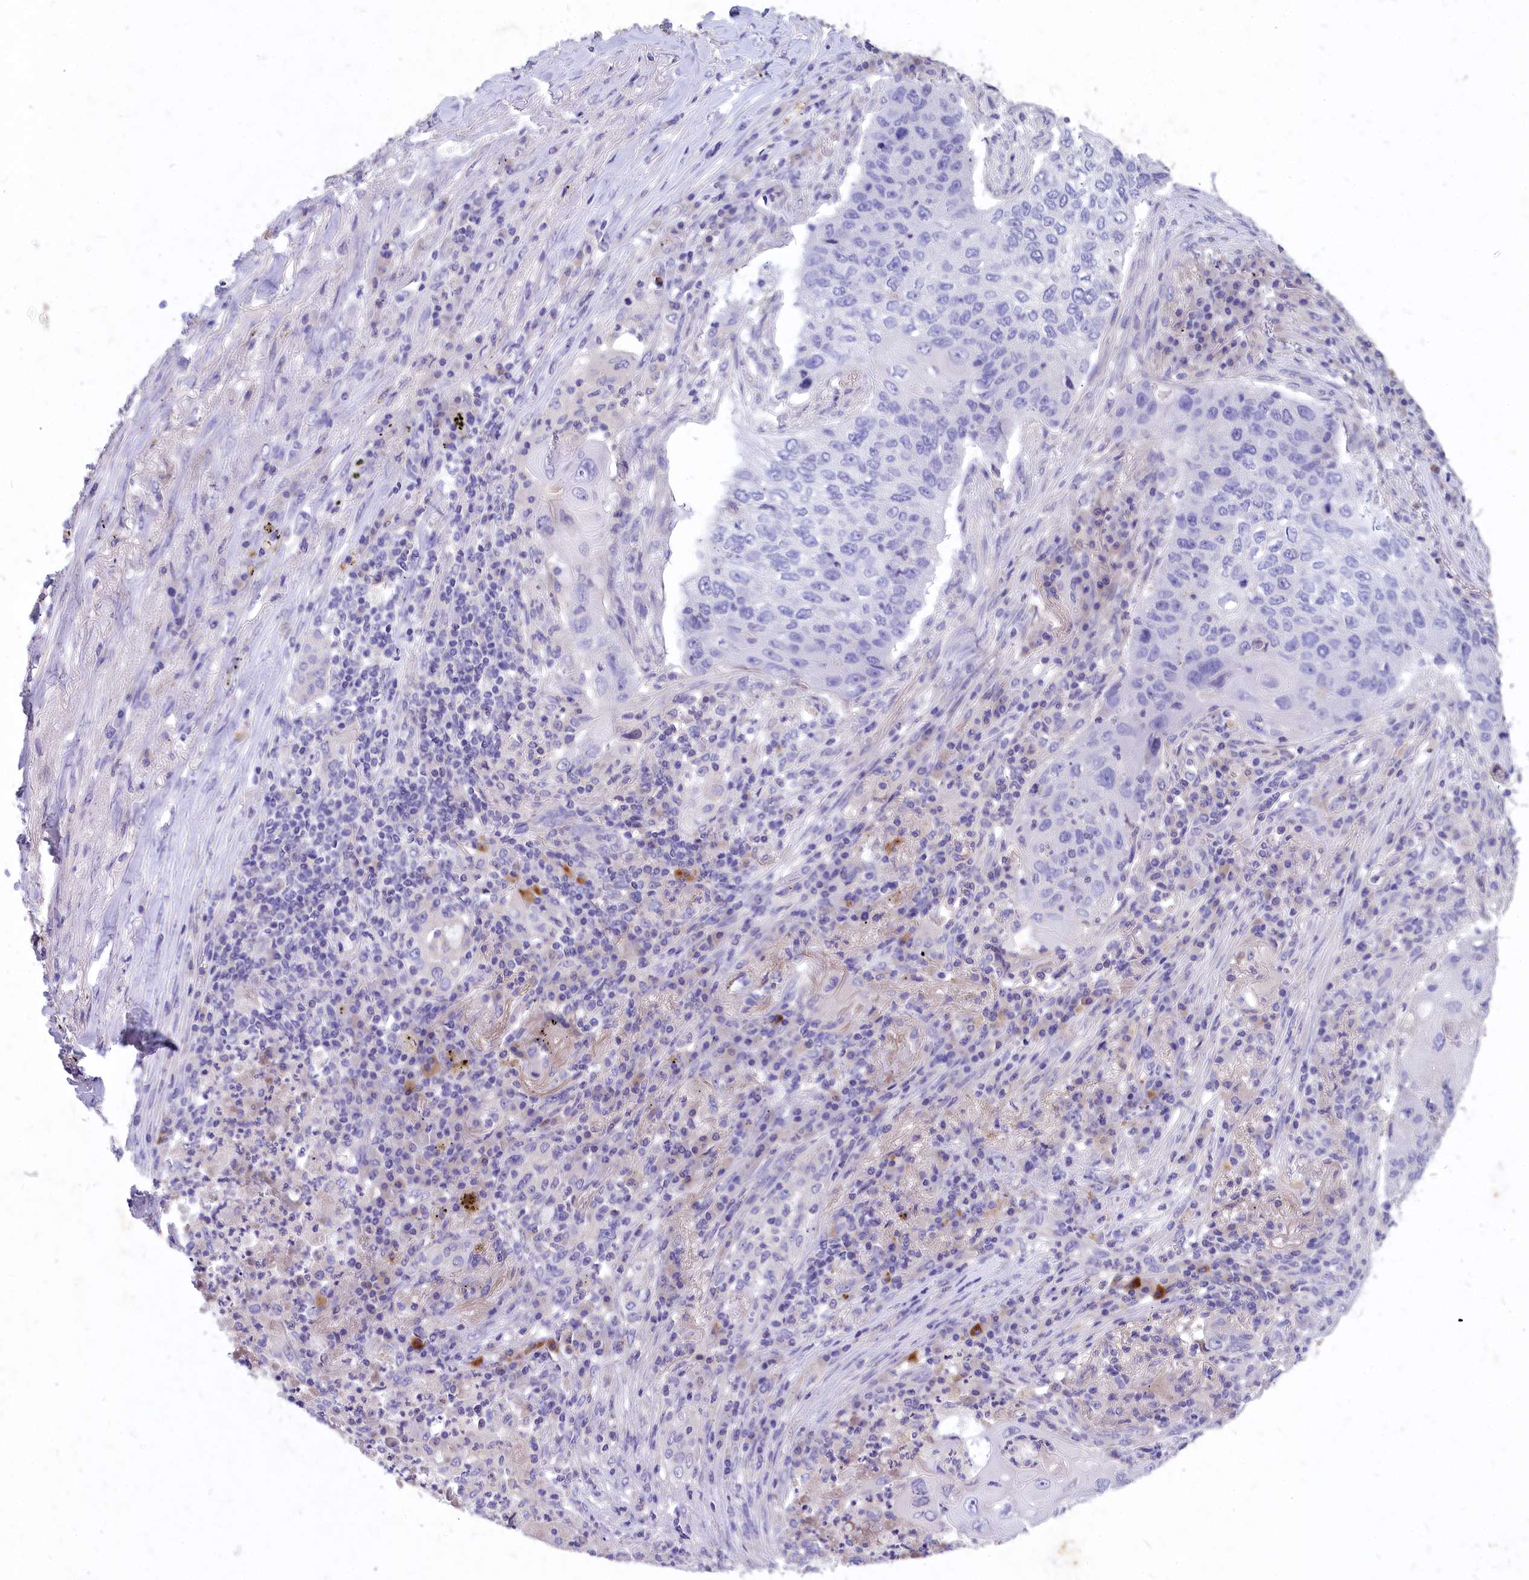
{"staining": {"intensity": "negative", "quantity": "none", "location": "none"}, "tissue": "lung cancer", "cell_type": "Tumor cells", "image_type": "cancer", "snomed": [{"axis": "morphology", "description": "Squamous cell carcinoma, NOS"}, {"axis": "topography", "description": "Lung"}], "caption": "Lung cancer (squamous cell carcinoma) was stained to show a protein in brown. There is no significant expression in tumor cells.", "gene": "DEFB119", "patient": {"sex": "female", "age": 63}}